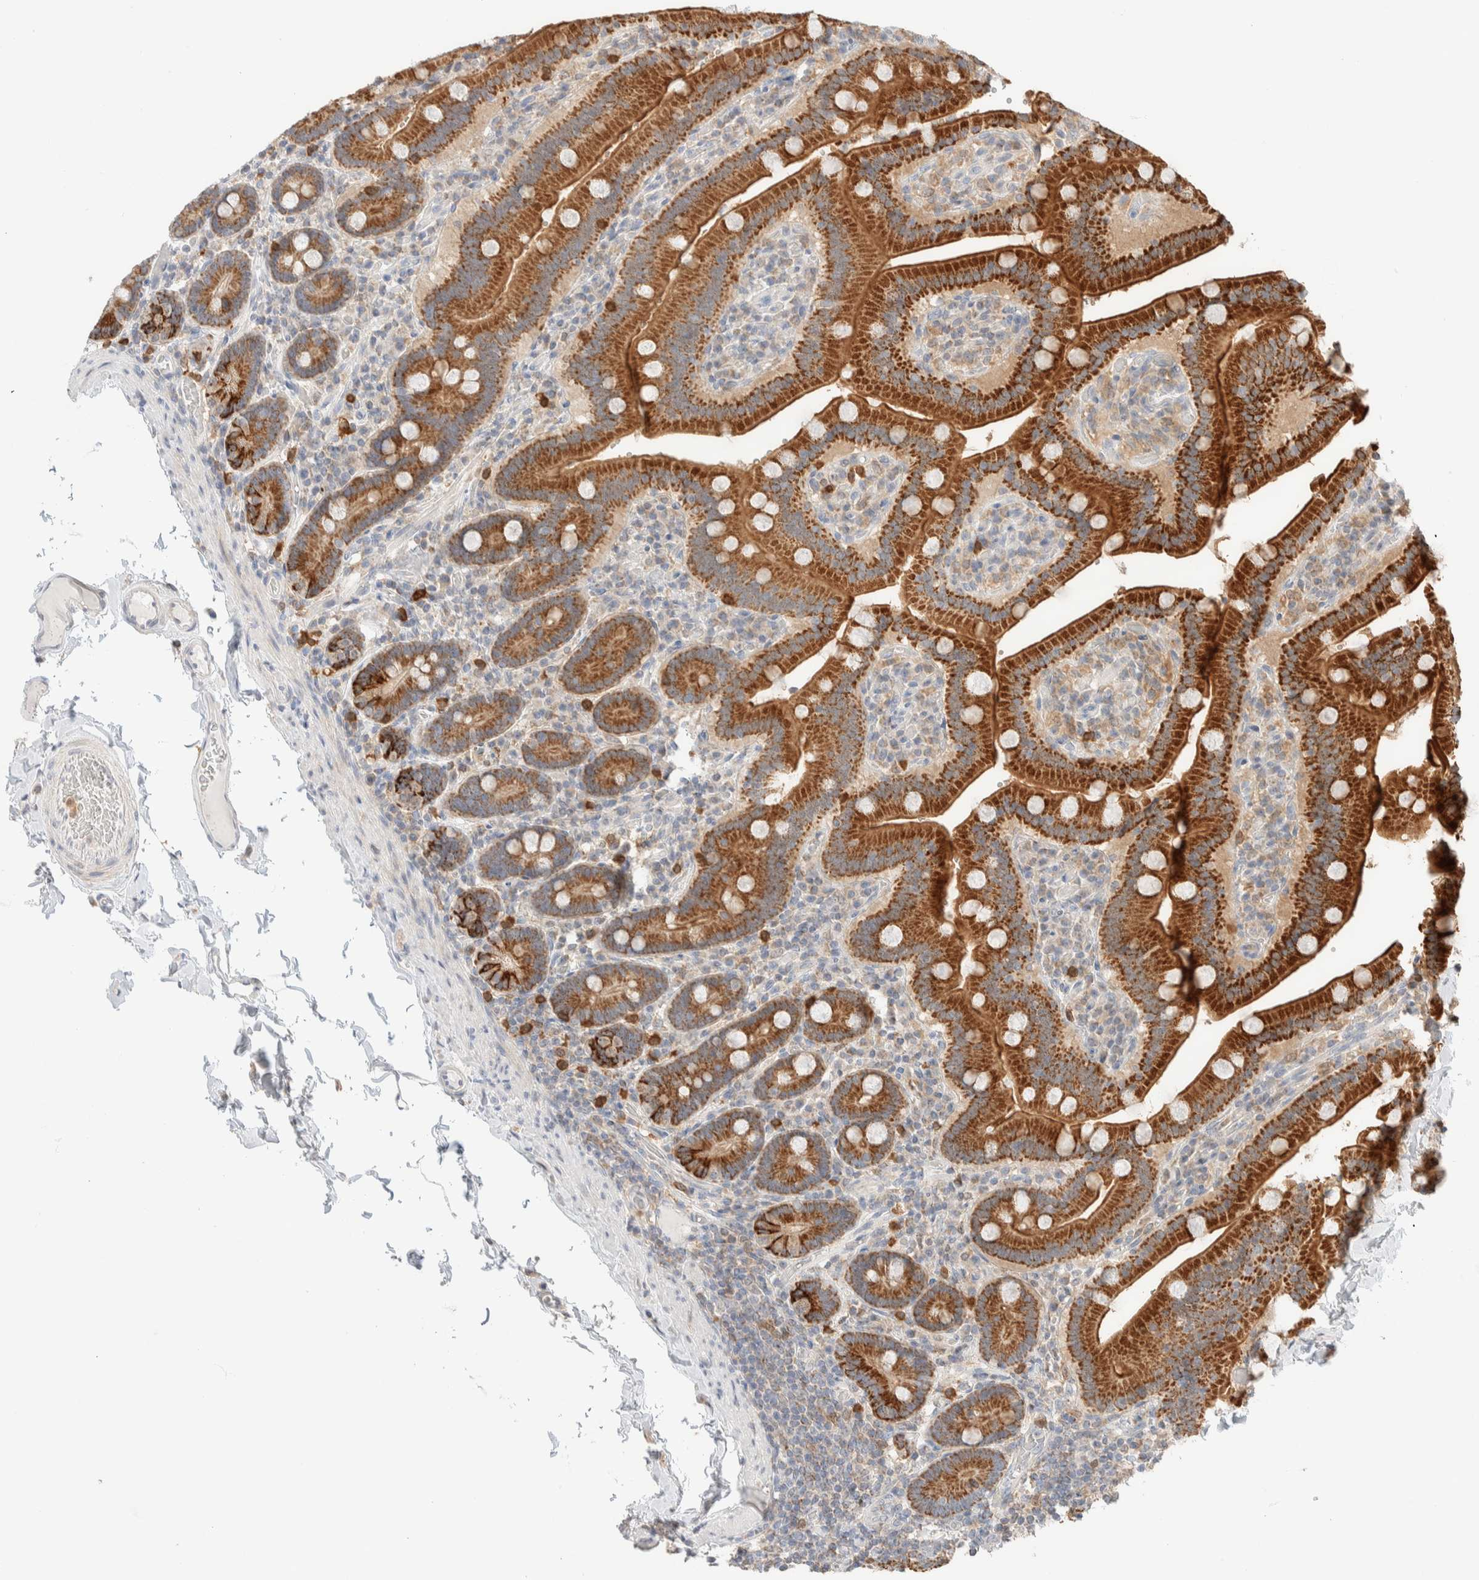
{"staining": {"intensity": "strong", "quantity": ">75%", "location": "cytoplasmic/membranous"}, "tissue": "duodenum", "cell_type": "Glandular cells", "image_type": "normal", "snomed": [{"axis": "morphology", "description": "Normal tissue, NOS"}, {"axis": "topography", "description": "Duodenum"}], "caption": "Immunohistochemical staining of unremarkable human duodenum shows high levels of strong cytoplasmic/membranous positivity in about >75% of glandular cells.", "gene": "HDHD3", "patient": {"sex": "female", "age": 62}}